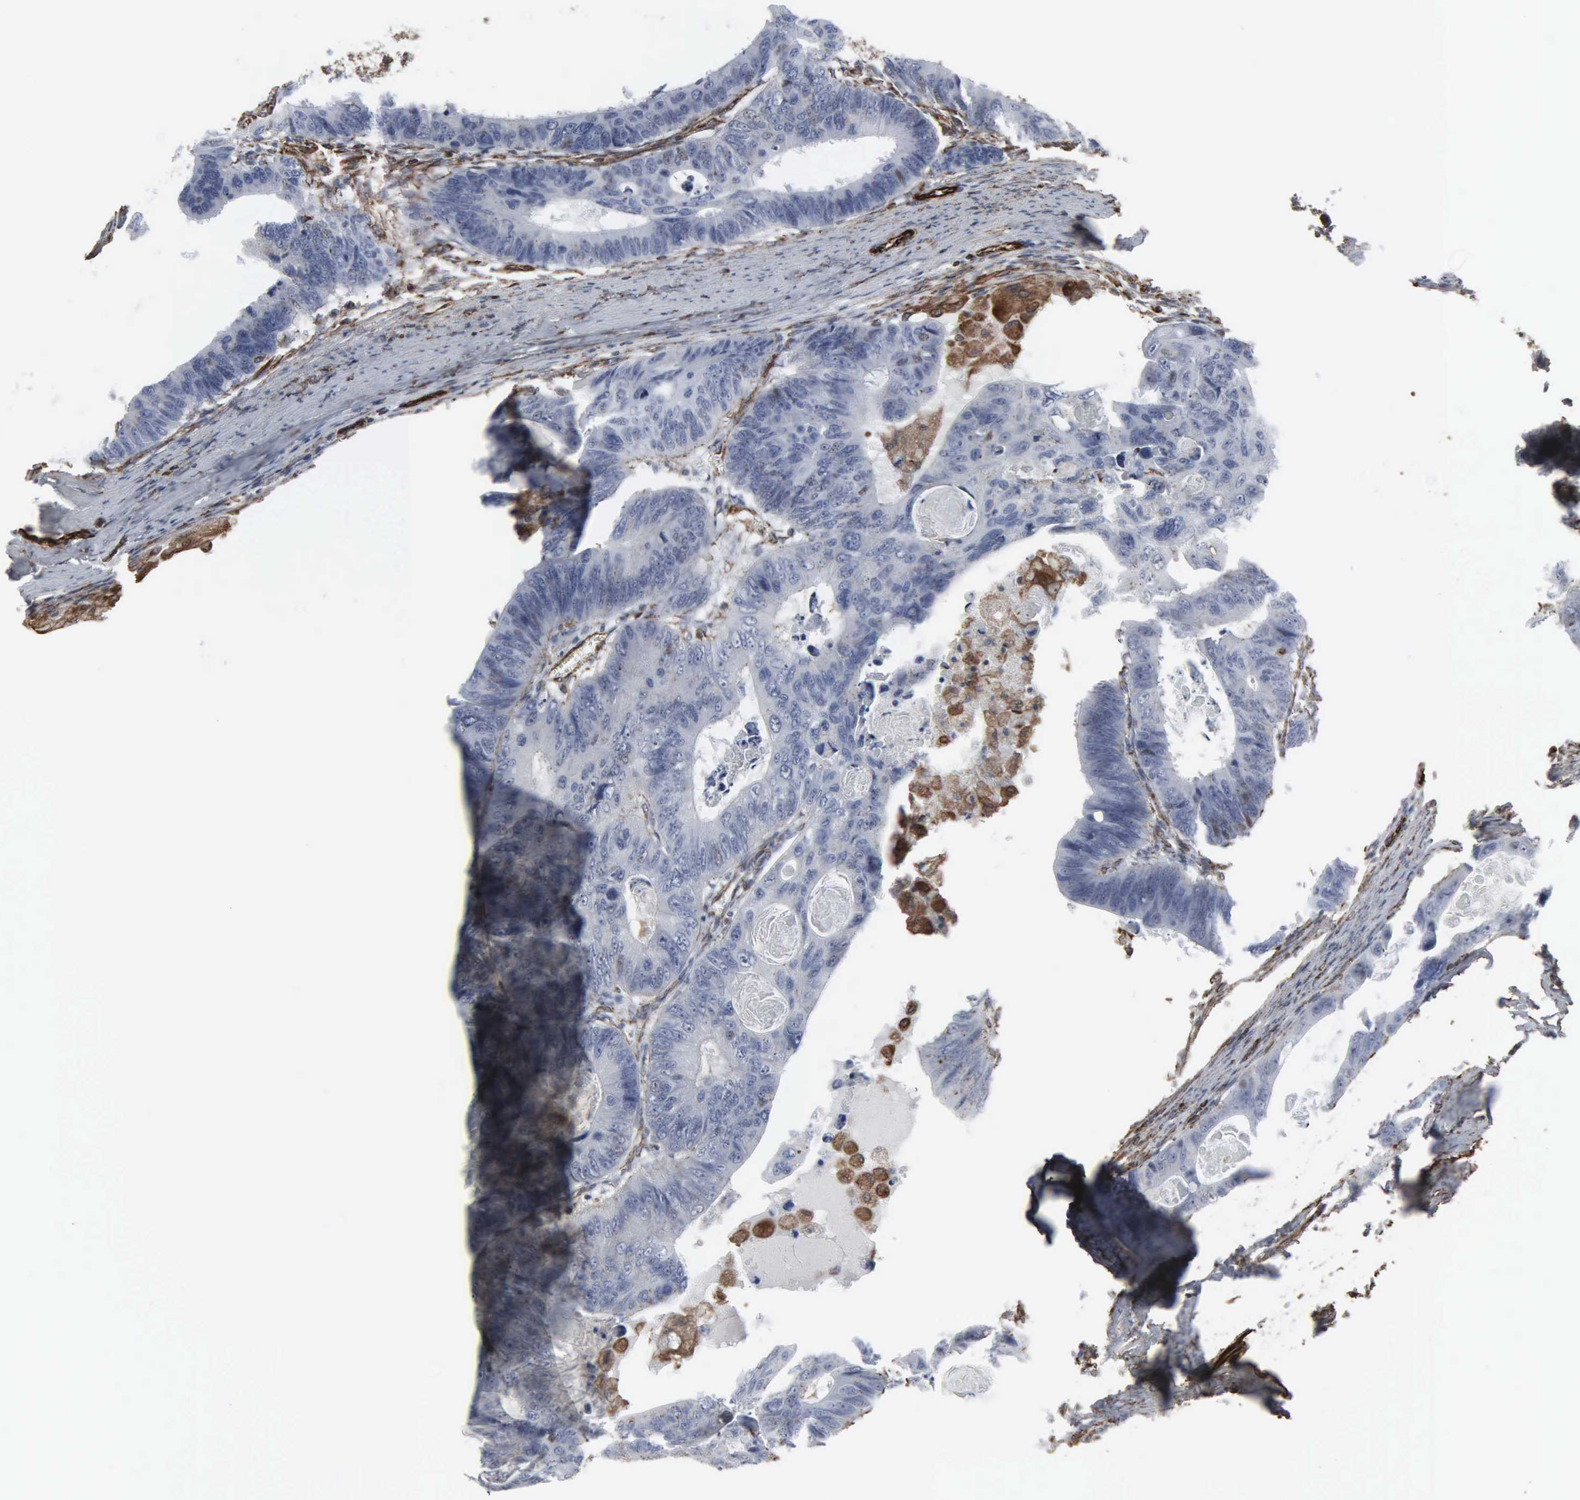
{"staining": {"intensity": "negative", "quantity": "none", "location": "none"}, "tissue": "colorectal cancer", "cell_type": "Tumor cells", "image_type": "cancer", "snomed": [{"axis": "morphology", "description": "Adenocarcinoma, NOS"}, {"axis": "topography", "description": "Colon"}], "caption": "Immunohistochemical staining of colorectal cancer (adenocarcinoma) exhibits no significant expression in tumor cells. (Immunohistochemistry, brightfield microscopy, high magnification).", "gene": "CCNE1", "patient": {"sex": "female", "age": 55}}